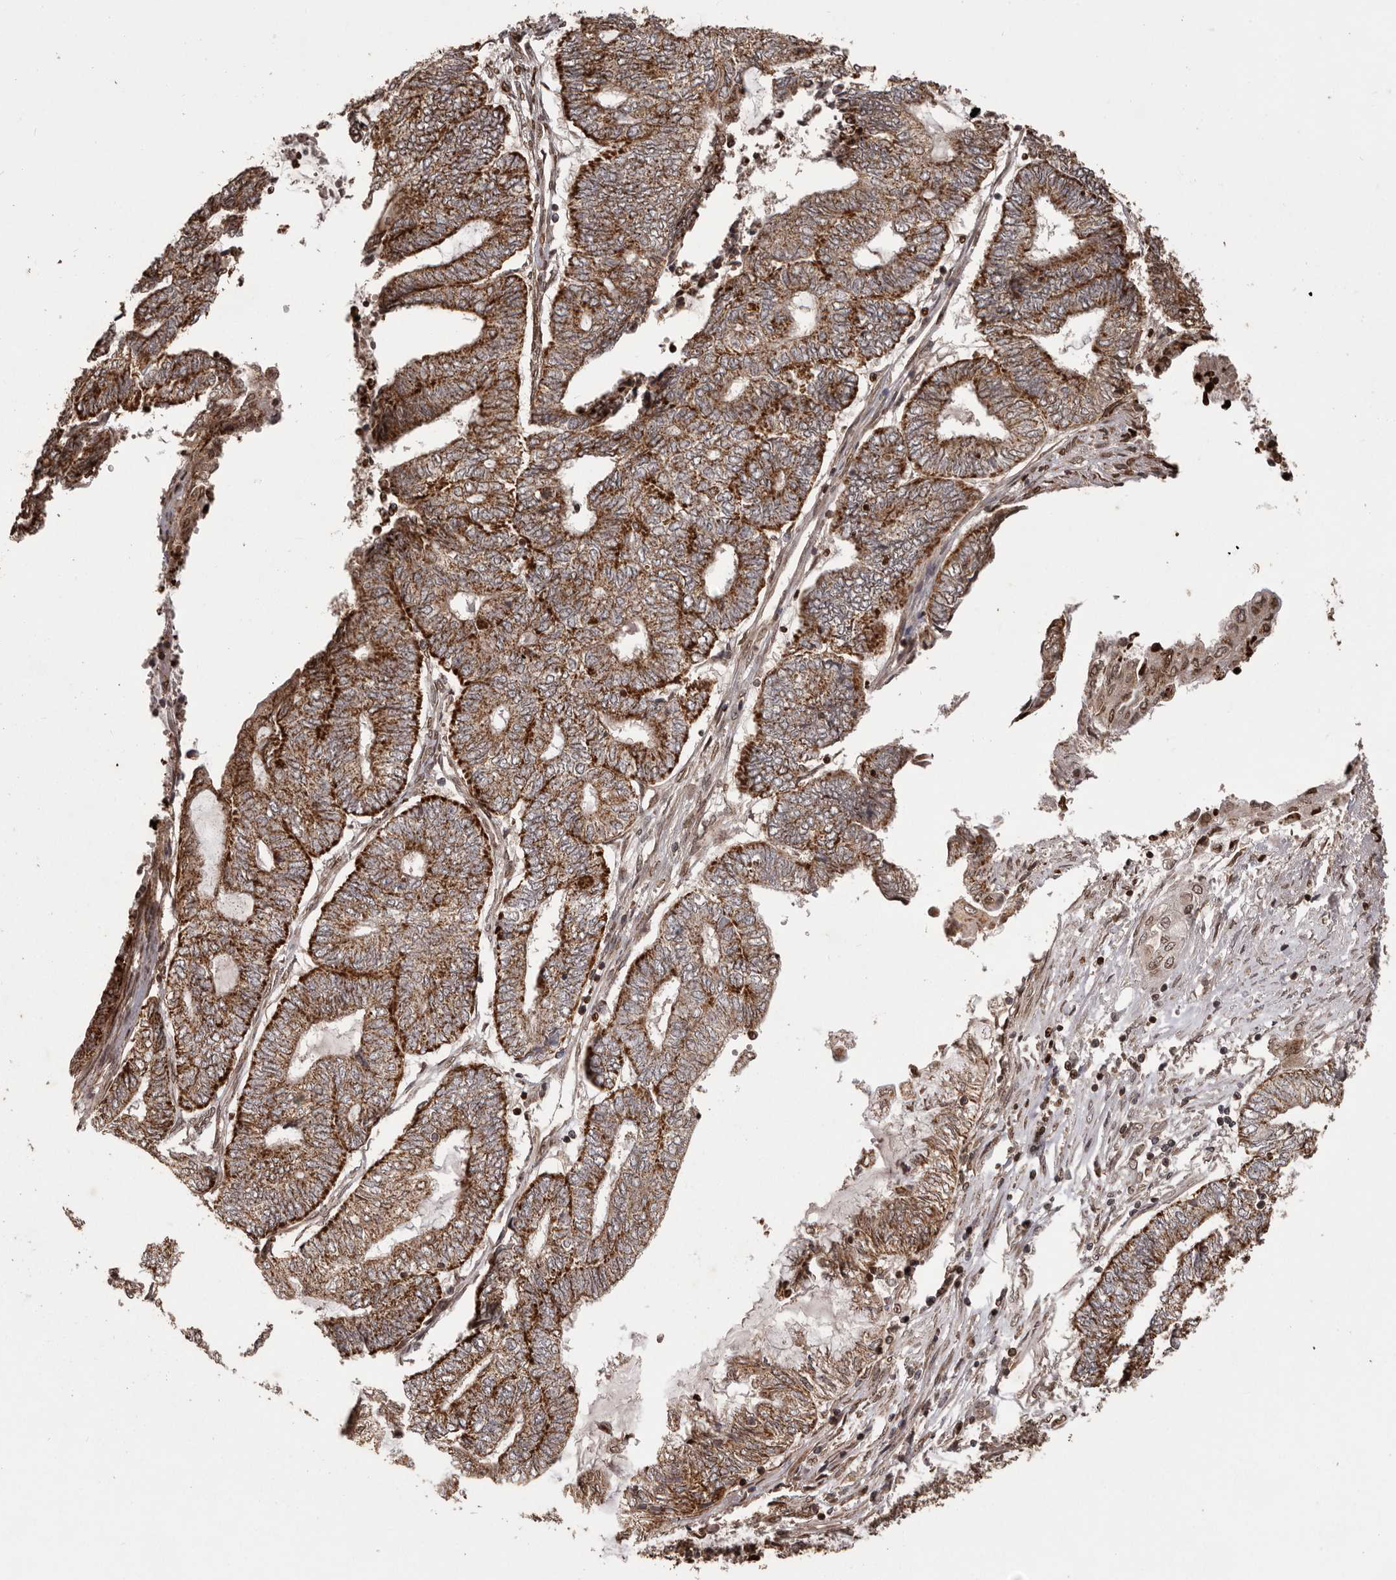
{"staining": {"intensity": "strong", "quantity": ">75%", "location": "cytoplasmic/membranous"}, "tissue": "endometrial cancer", "cell_type": "Tumor cells", "image_type": "cancer", "snomed": [{"axis": "morphology", "description": "Adenocarcinoma, NOS"}, {"axis": "topography", "description": "Uterus"}, {"axis": "topography", "description": "Endometrium"}], "caption": "Approximately >75% of tumor cells in endometrial adenocarcinoma display strong cytoplasmic/membranous protein positivity as visualized by brown immunohistochemical staining.", "gene": "CHRM2", "patient": {"sex": "female", "age": 70}}